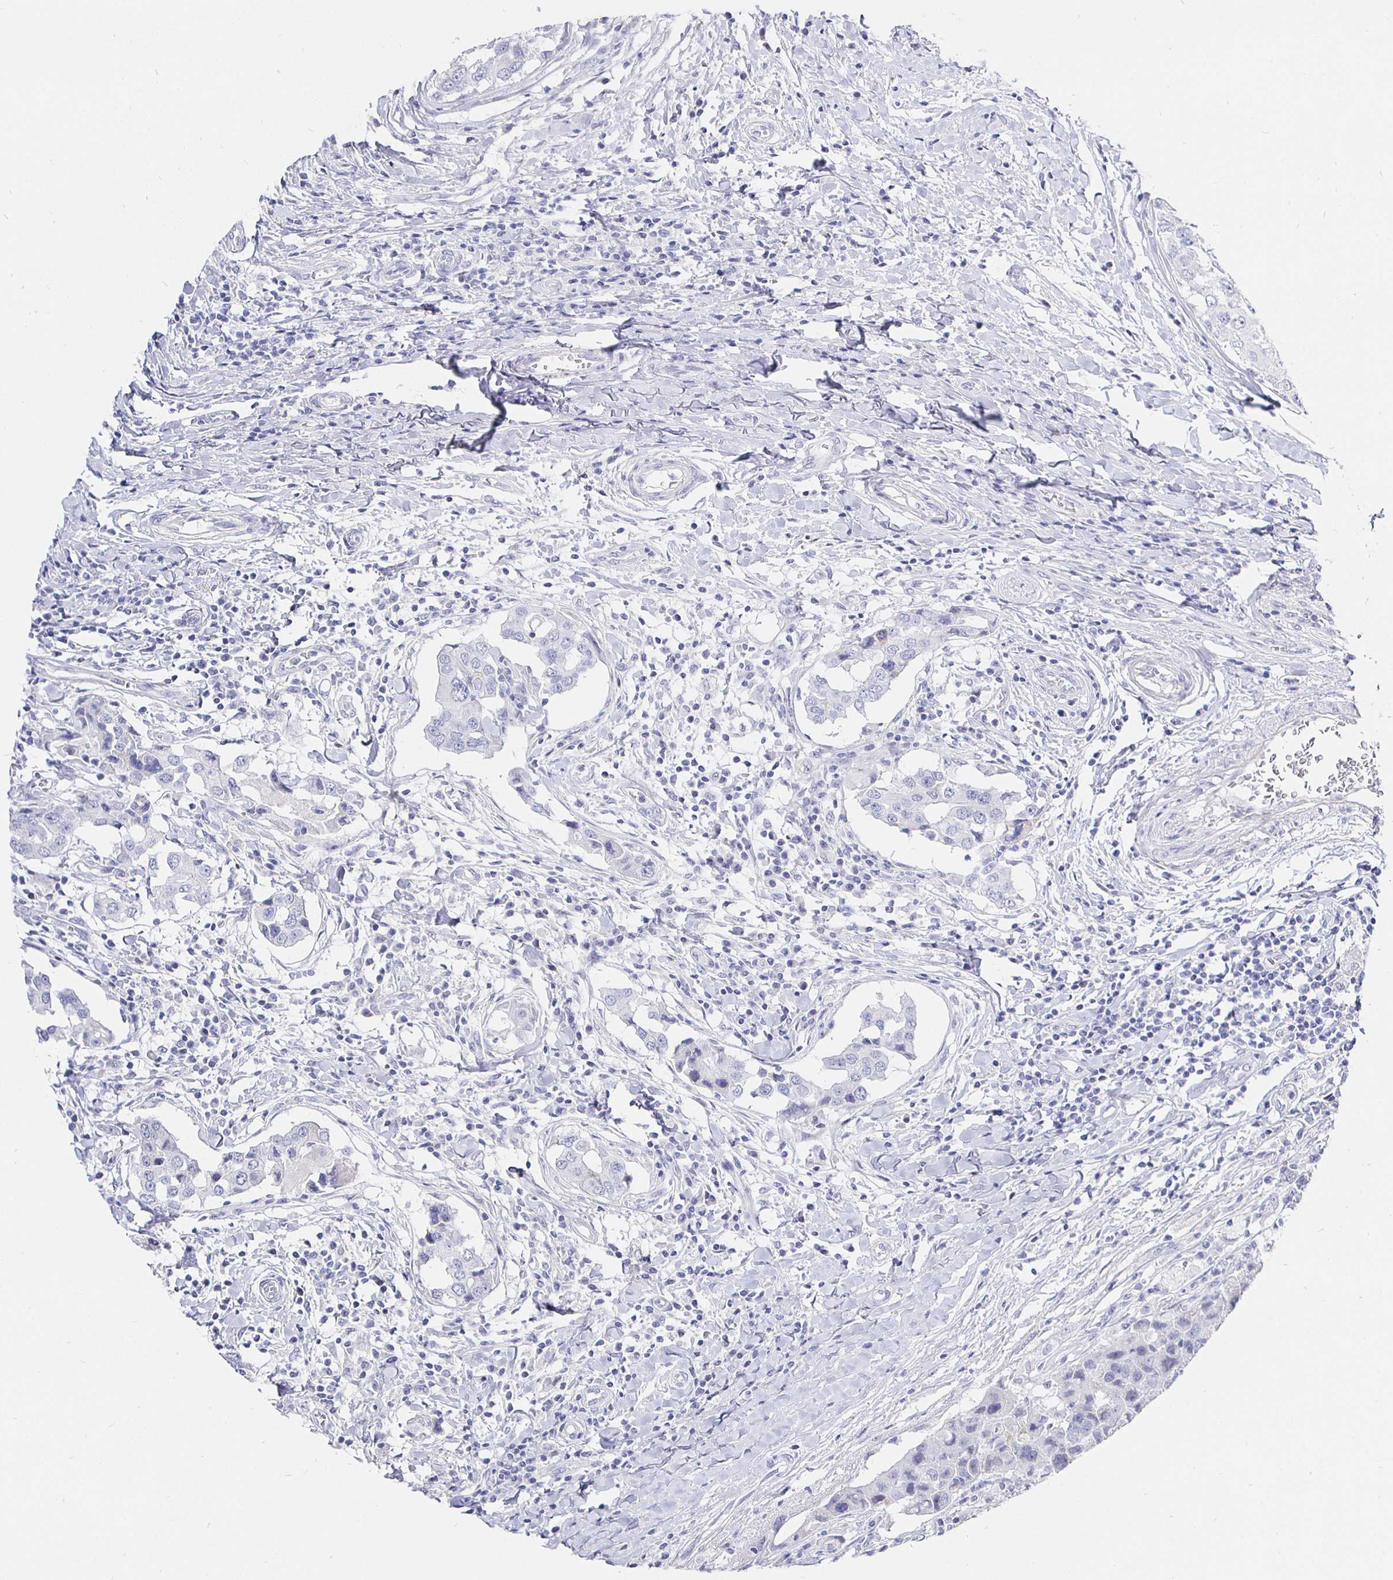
{"staining": {"intensity": "negative", "quantity": "none", "location": "none"}, "tissue": "breast cancer", "cell_type": "Tumor cells", "image_type": "cancer", "snomed": [{"axis": "morphology", "description": "Duct carcinoma"}, {"axis": "topography", "description": "Breast"}], "caption": "The micrograph reveals no staining of tumor cells in breast intraductal carcinoma.", "gene": "CR2", "patient": {"sex": "female", "age": 27}}